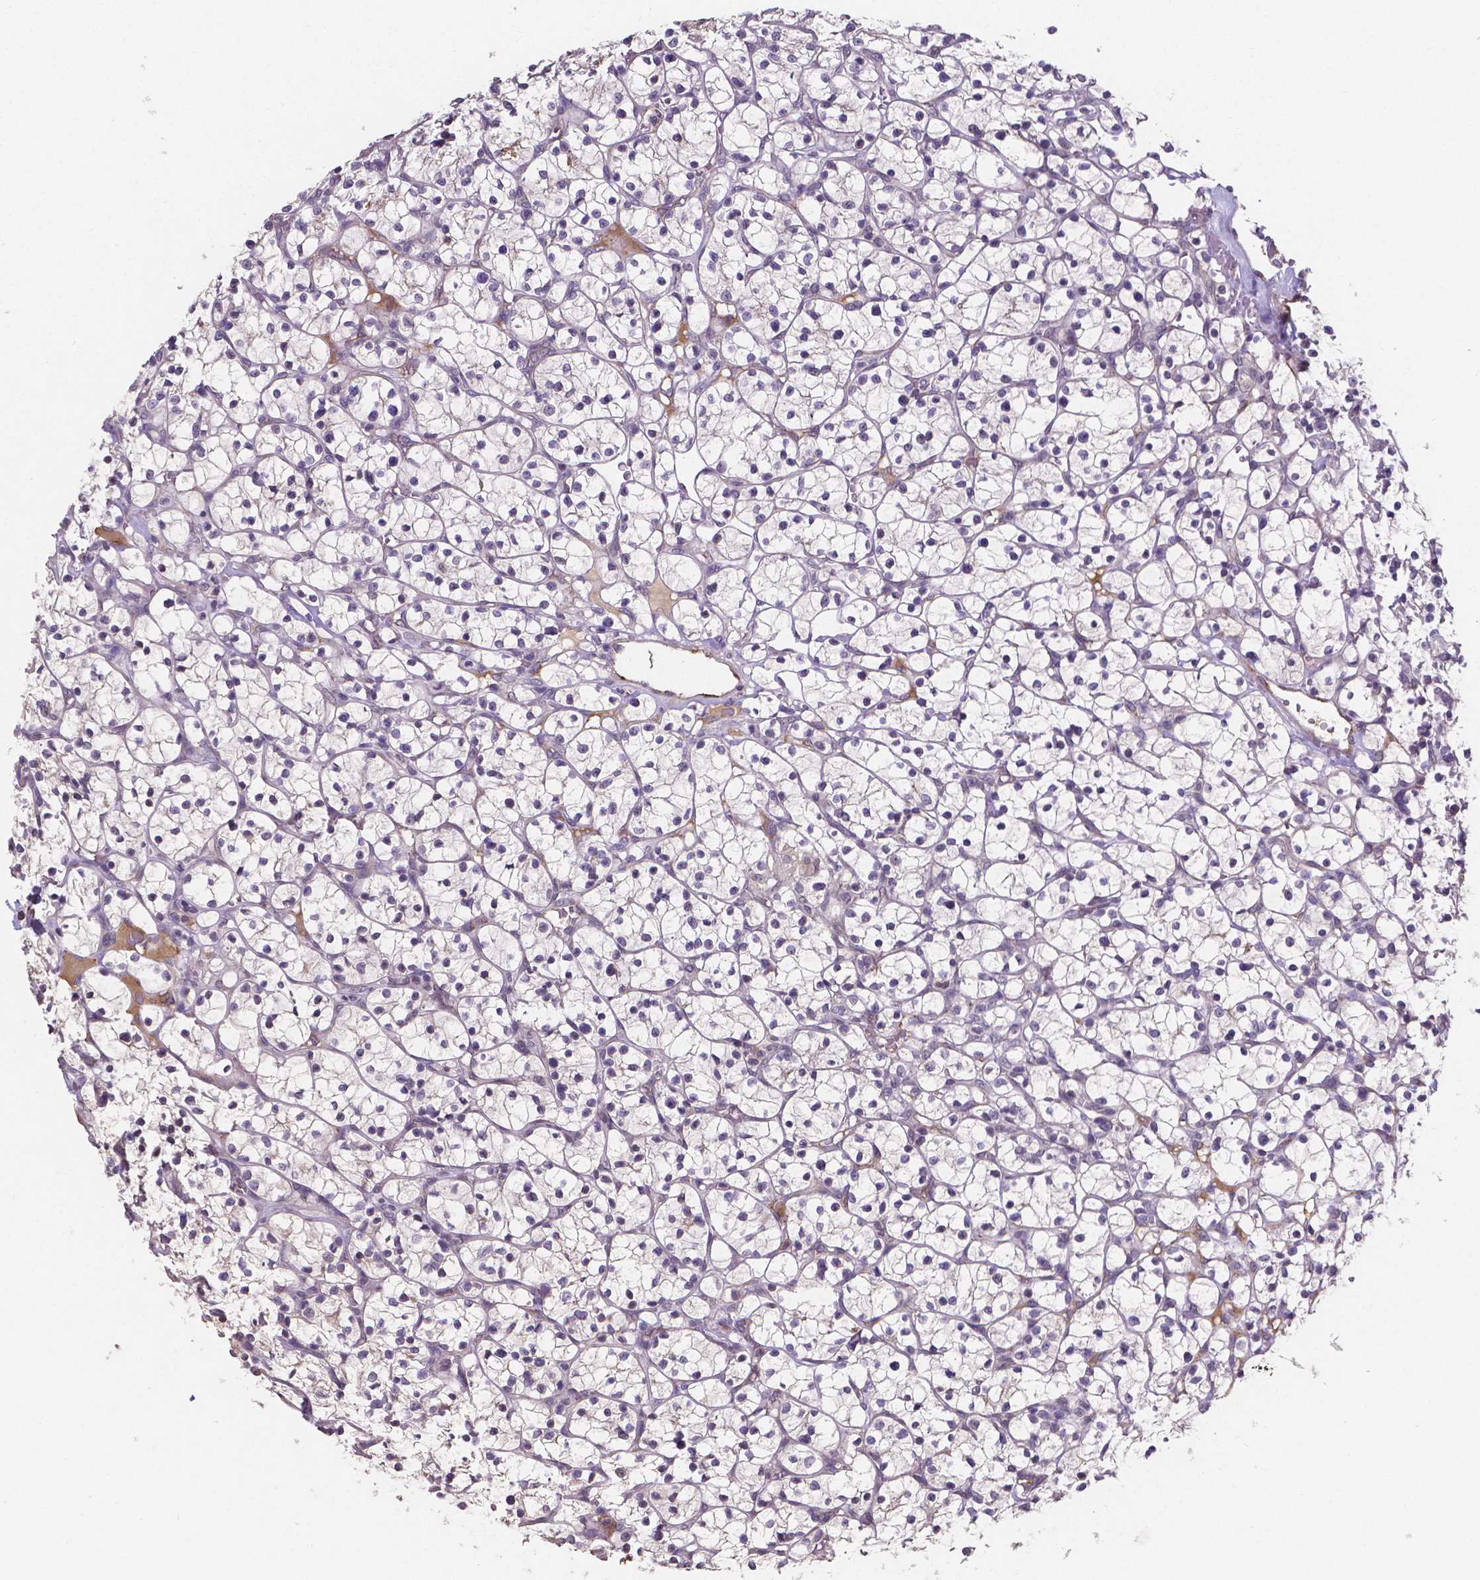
{"staining": {"intensity": "negative", "quantity": "none", "location": "none"}, "tissue": "renal cancer", "cell_type": "Tumor cells", "image_type": "cancer", "snomed": [{"axis": "morphology", "description": "Adenocarcinoma, NOS"}, {"axis": "topography", "description": "Kidney"}], "caption": "A high-resolution histopathology image shows immunohistochemistry staining of renal cancer, which demonstrates no significant positivity in tumor cells.", "gene": "ELAVL2", "patient": {"sex": "female", "age": 64}}